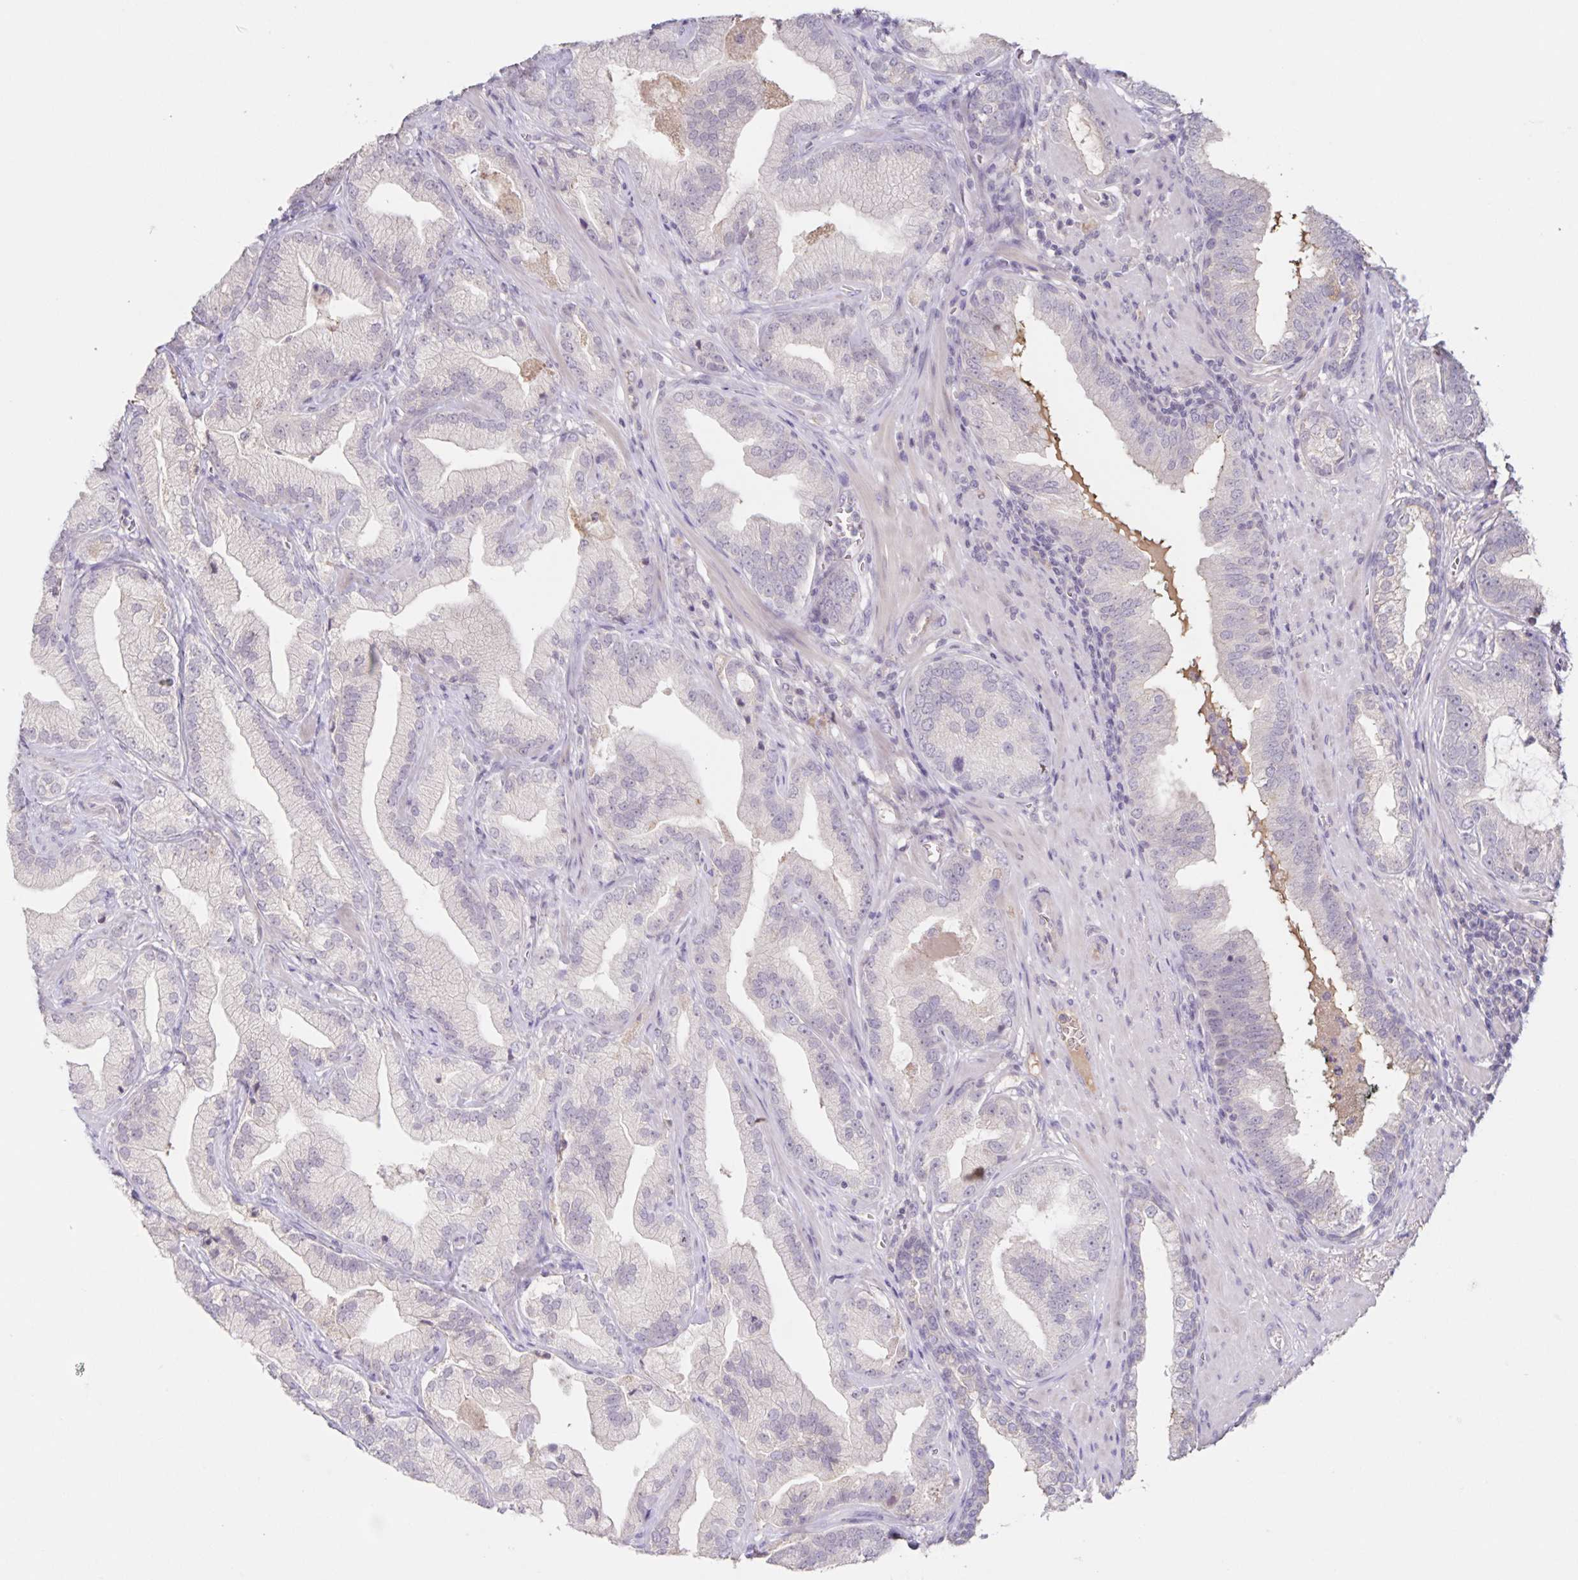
{"staining": {"intensity": "negative", "quantity": "none", "location": "none"}, "tissue": "prostate cancer", "cell_type": "Tumor cells", "image_type": "cancer", "snomed": [{"axis": "morphology", "description": "Adenocarcinoma, Low grade"}, {"axis": "topography", "description": "Prostate"}], "caption": "High power microscopy photomicrograph of an IHC micrograph of adenocarcinoma (low-grade) (prostate), revealing no significant positivity in tumor cells. (Brightfield microscopy of DAB IHC at high magnification).", "gene": "INSL5", "patient": {"sex": "male", "age": 62}}